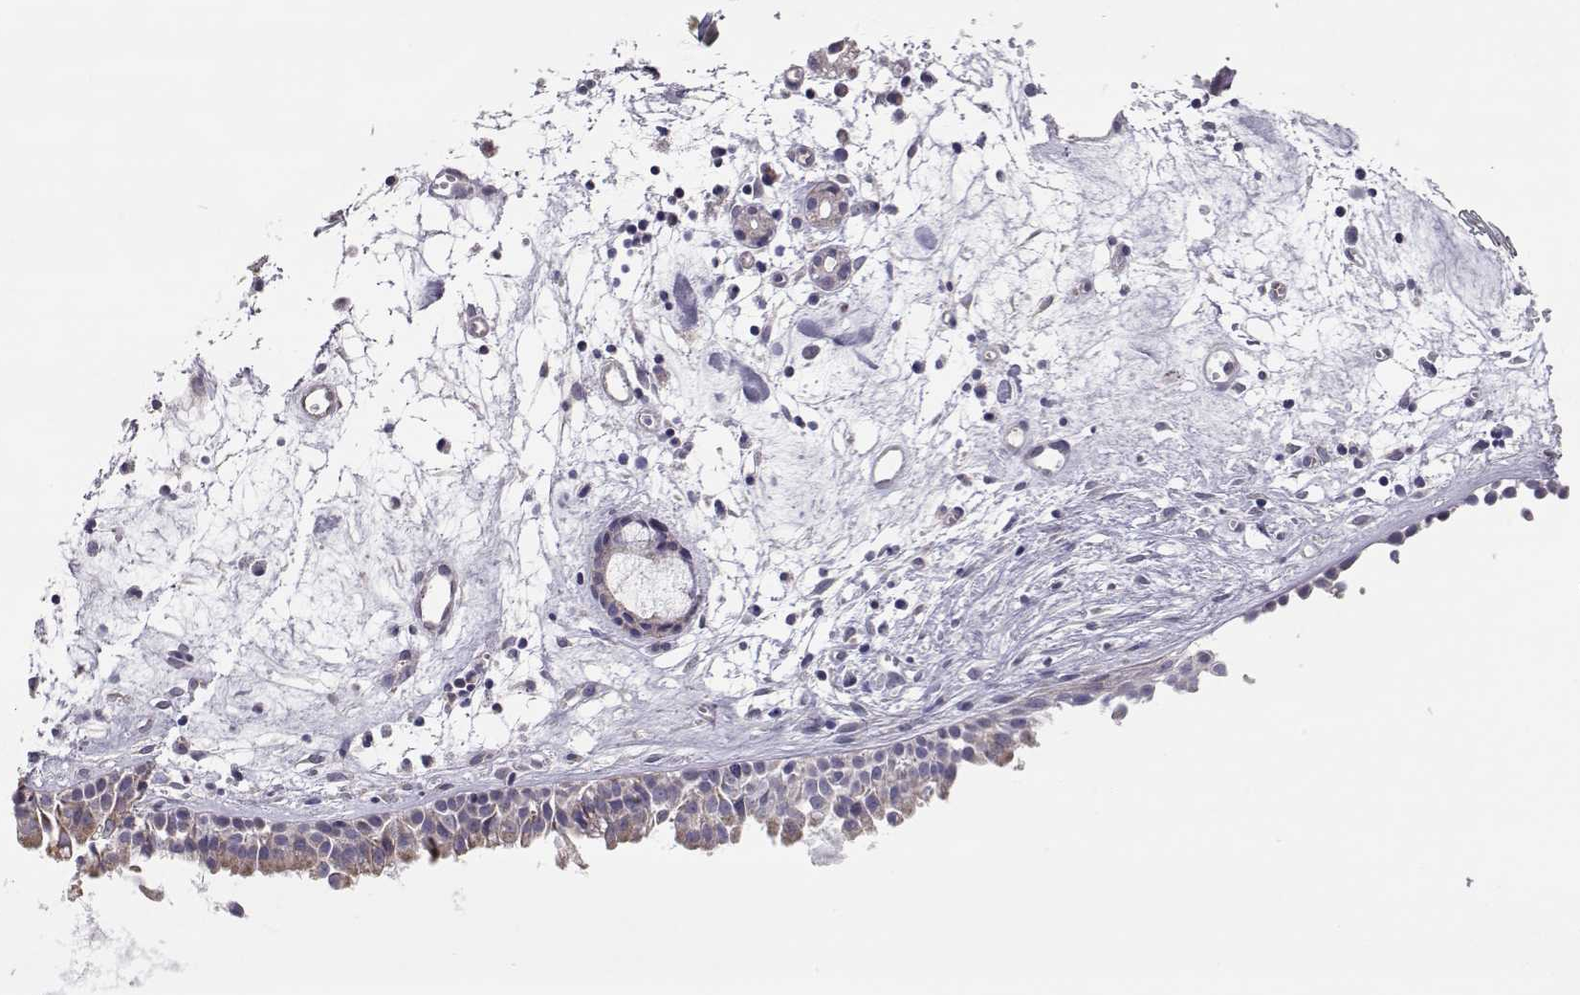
{"staining": {"intensity": "negative", "quantity": "none", "location": "none"}, "tissue": "nasopharynx", "cell_type": "Respiratory epithelial cells", "image_type": "normal", "snomed": [{"axis": "morphology", "description": "Normal tissue, NOS"}, {"axis": "topography", "description": "Nasopharynx"}], "caption": "IHC of unremarkable nasopharynx displays no expression in respiratory epithelial cells.", "gene": "NCAM2", "patient": {"sex": "male", "age": 61}}